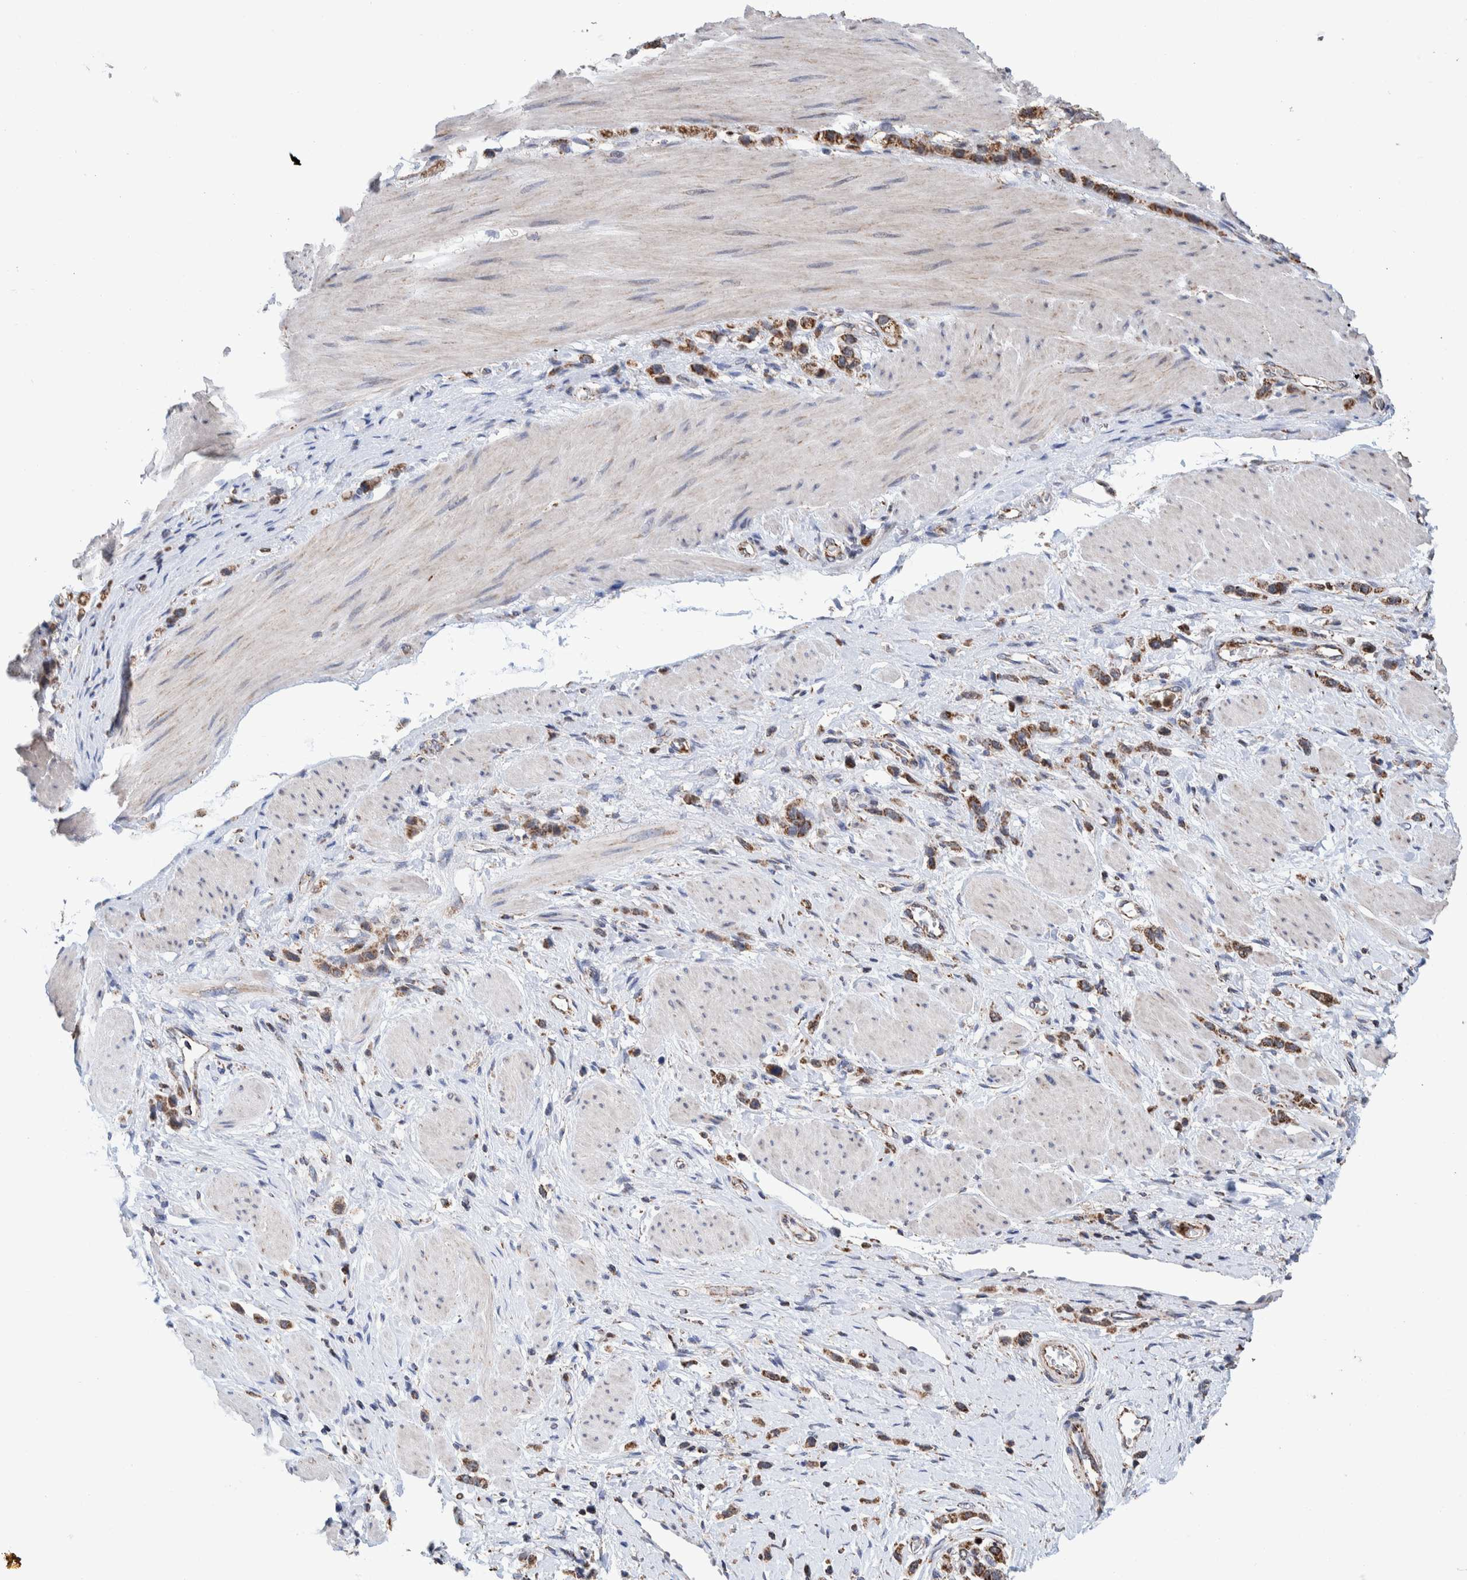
{"staining": {"intensity": "moderate", "quantity": ">75%", "location": "cytoplasmic/membranous"}, "tissue": "stomach cancer", "cell_type": "Tumor cells", "image_type": "cancer", "snomed": [{"axis": "morphology", "description": "Adenocarcinoma, NOS"}, {"axis": "topography", "description": "Stomach"}], "caption": "Protein staining of adenocarcinoma (stomach) tissue demonstrates moderate cytoplasmic/membranous expression in about >75% of tumor cells.", "gene": "DECR1", "patient": {"sex": "female", "age": 65}}